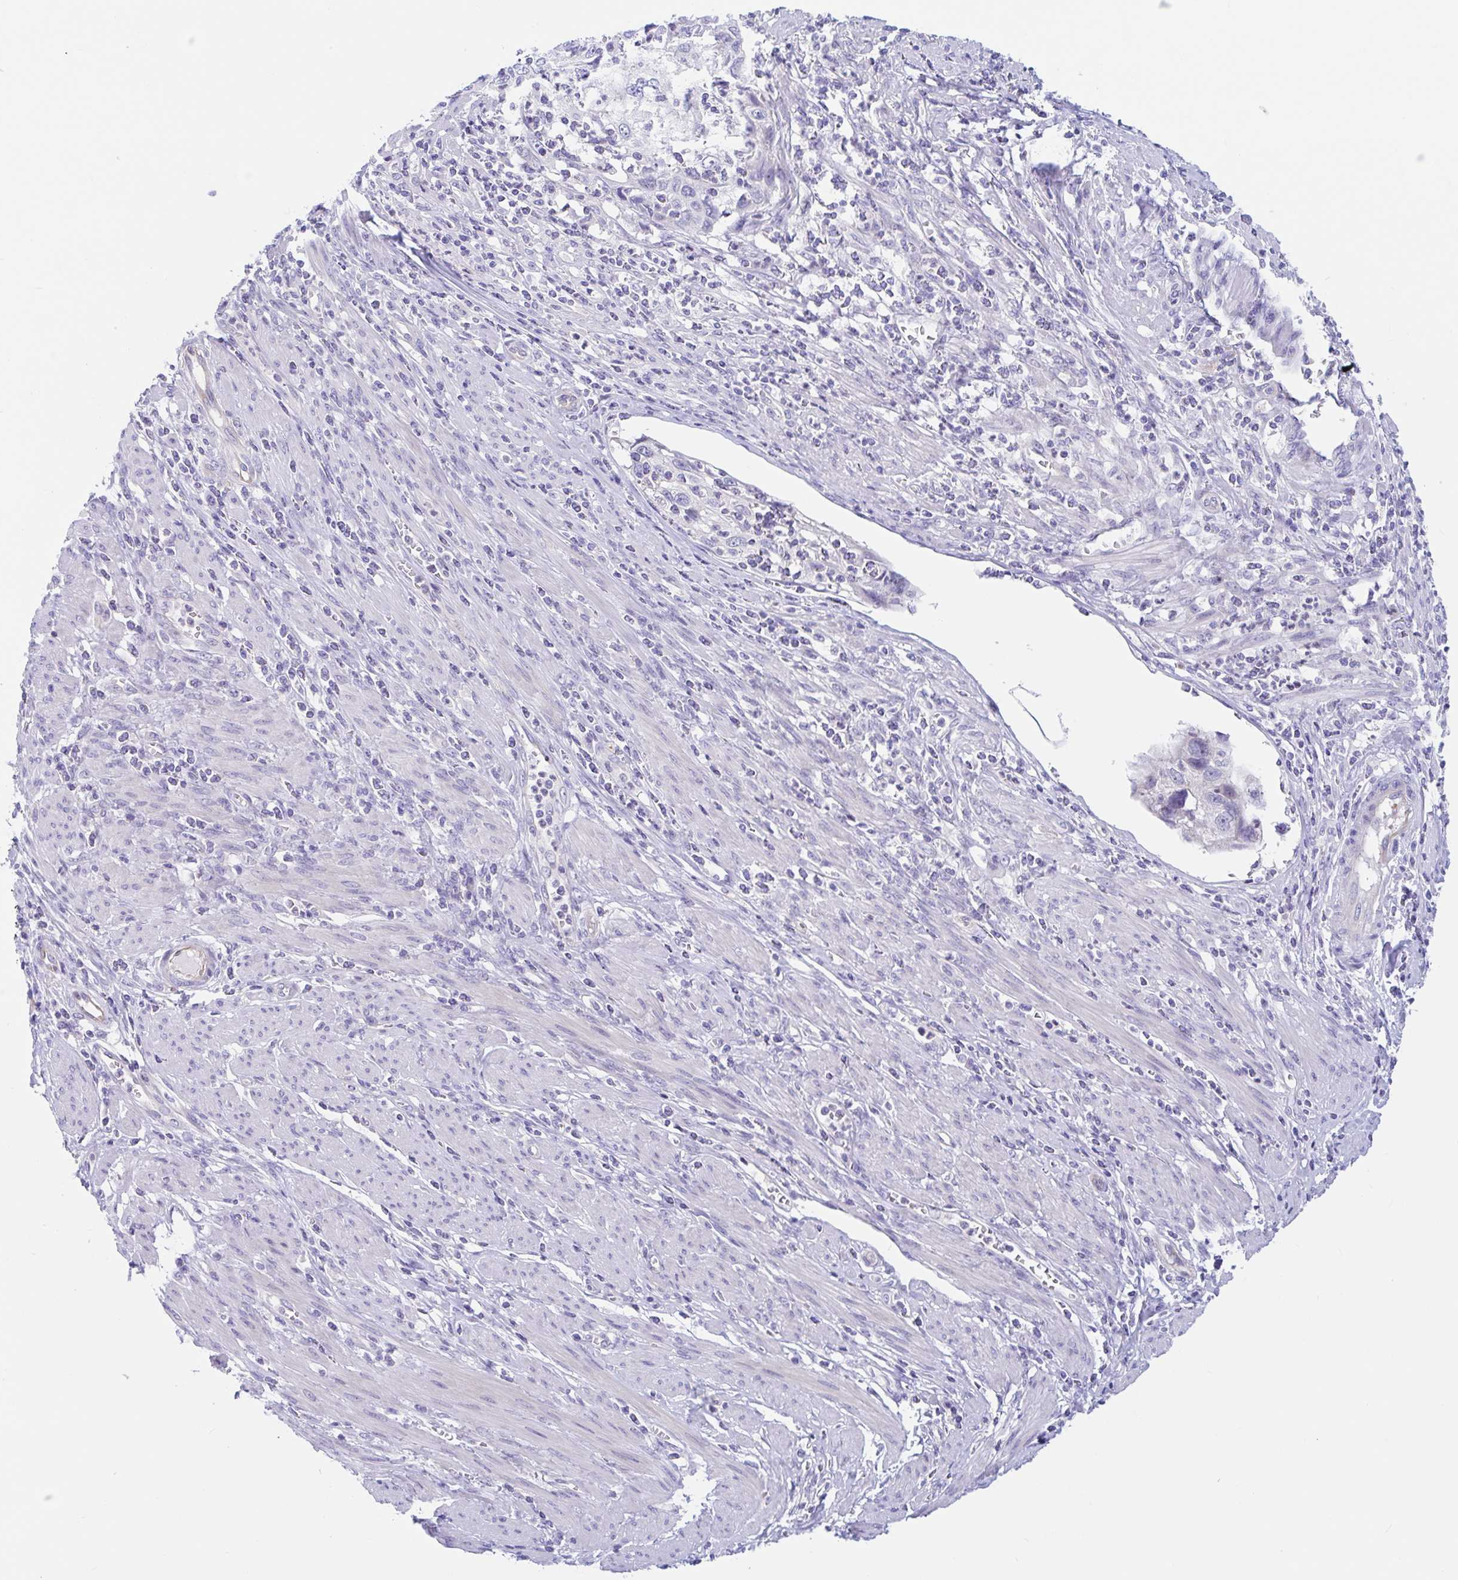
{"staining": {"intensity": "negative", "quantity": "none", "location": "none"}, "tissue": "cervical cancer", "cell_type": "Tumor cells", "image_type": "cancer", "snomed": [{"axis": "morphology", "description": "Squamous cell carcinoma, NOS"}, {"axis": "topography", "description": "Cervix"}], "caption": "Tumor cells show no significant positivity in cervical squamous cell carcinoma.", "gene": "OR6N2", "patient": {"sex": "female", "age": 70}}